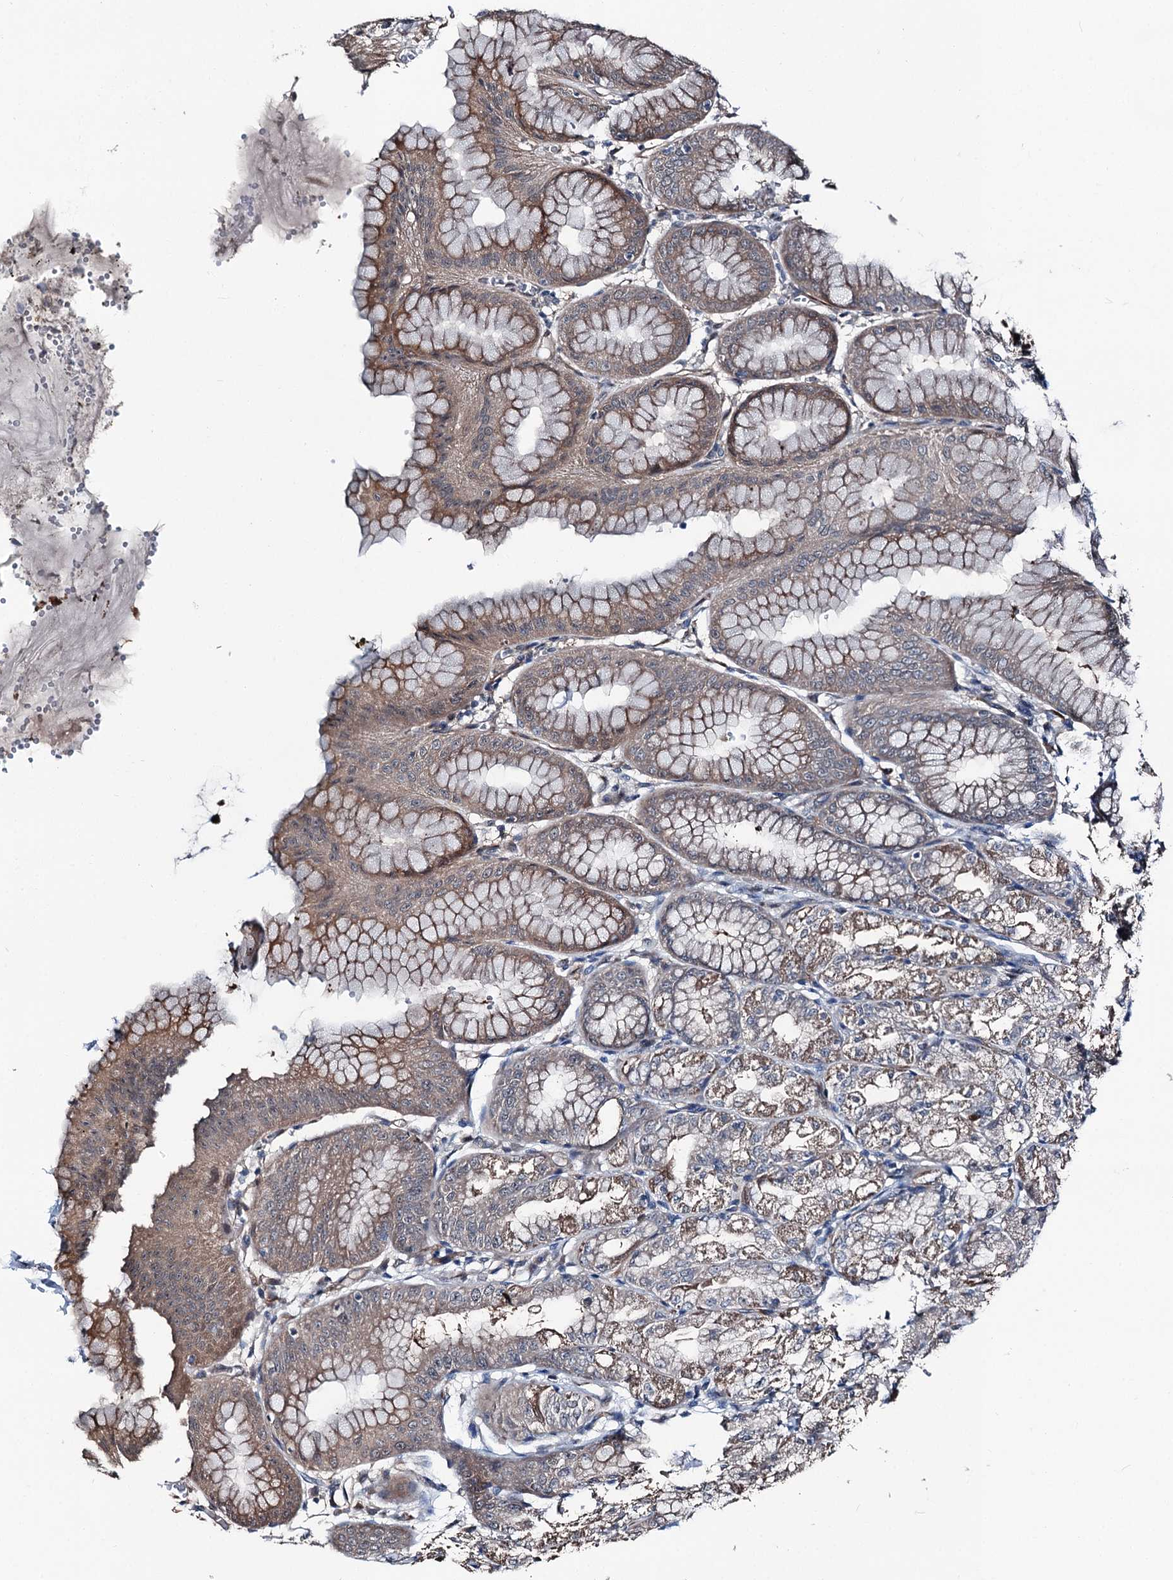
{"staining": {"intensity": "moderate", "quantity": "25%-75%", "location": "cytoplasmic/membranous"}, "tissue": "stomach", "cell_type": "Glandular cells", "image_type": "normal", "snomed": [{"axis": "morphology", "description": "Normal tissue, NOS"}, {"axis": "topography", "description": "Stomach, lower"}], "caption": "Immunohistochemical staining of unremarkable stomach exhibits medium levels of moderate cytoplasmic/membranous staining in approximately 25%-75% of glandular cells. (Brightfield microscopy of DAB IHC at high magnification).", "gene": "PSMD13", "patient": {"sex": "male", "age": 71}}